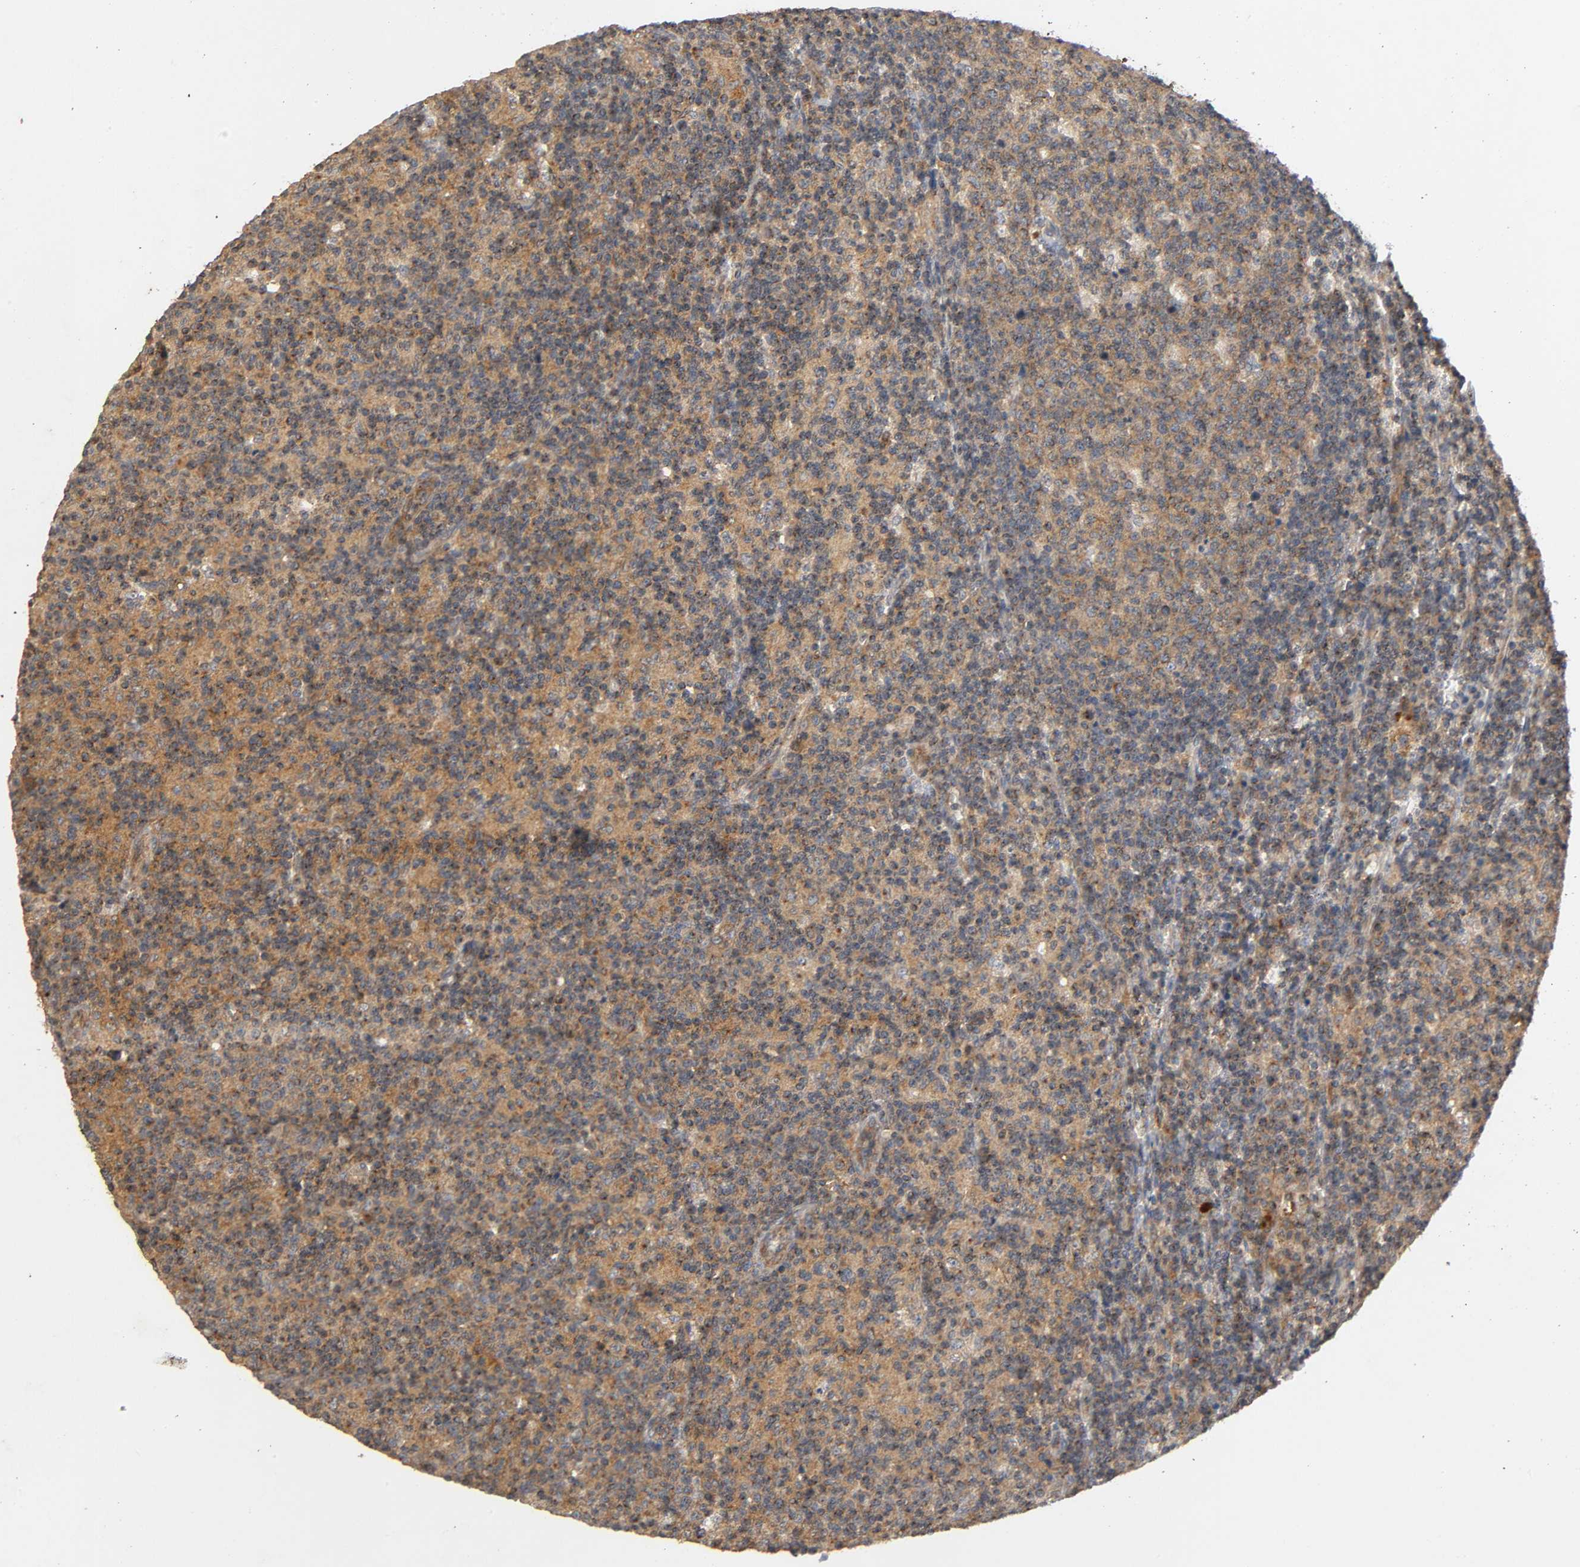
{"staining": {"intensity": "moderate", "quantity": ">75%", "location": "cytoplasmic/membranous"}, "tissue": "lymph node", "cell_type": "Germinal center cells", "image_type": "normal", "snomed": [{"axis": "morphology", "description": "Normal tissue, NOS"}, {"axis": "morphology", "description": "Inflammation, NOS"}, {"axis": "topography", "description": "Lymph node"}], "caption": "Immunohistochemical staining of unremarkable human lymph node reveals >75% levels of moderate cytoplasmic/membranous protein positivity in about >75% of germinal center cells. (Brightfield microscopy of DAB IHC at high magnification).", "gene": "IKBKB", "patient": {"sex": "male", "age": 55}}